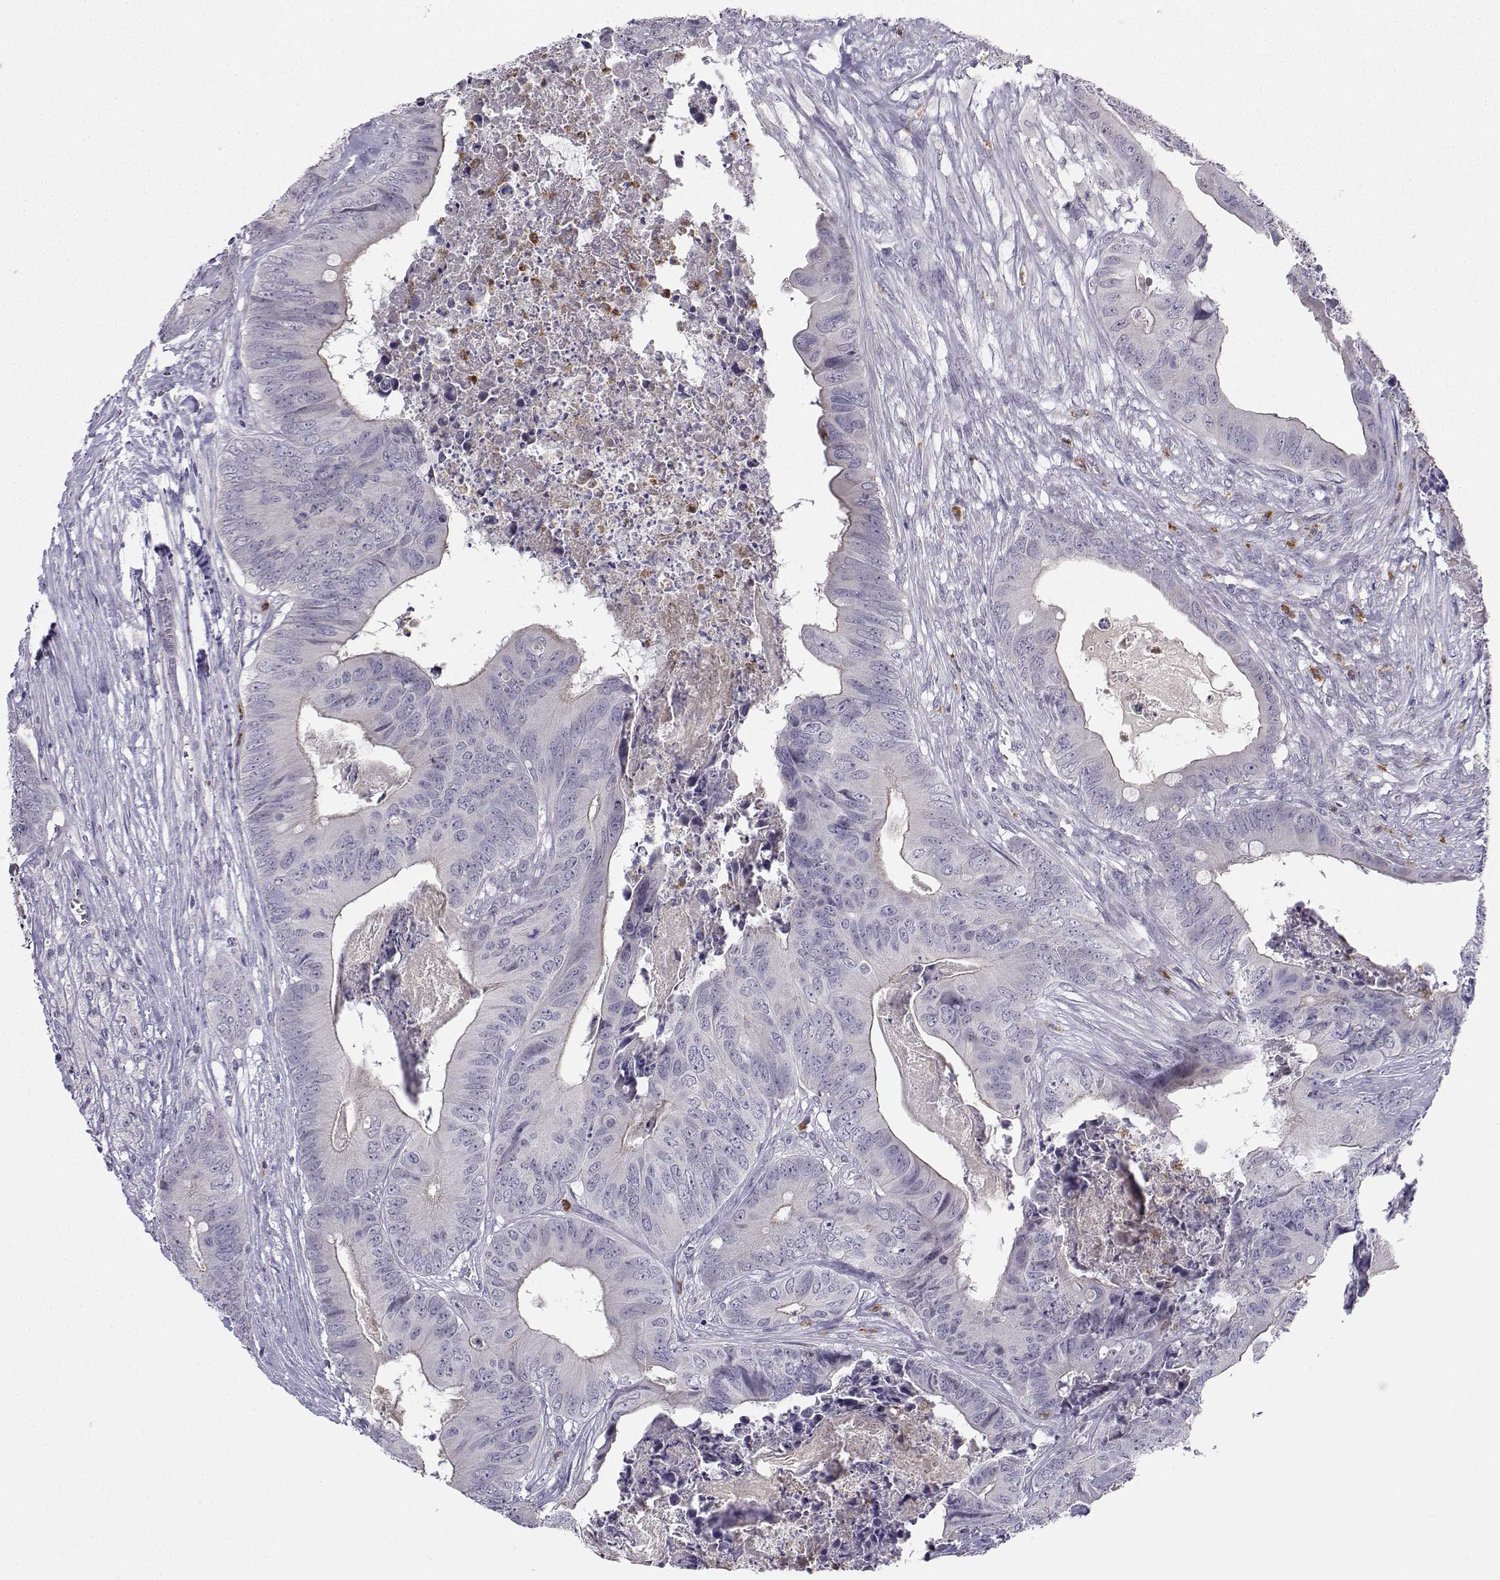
{"staining": {"intensity": "negative", "quantity": "none", "location": "none"}, "tissue": "colorectal cancer", "cell_type": "Tumor cells", "image_type": "cancer", "snomed": [{"axis": "morphology", "description": "Adenocarcinoma, NOS"}, {"axis": "topography", "description": "Colon"}], "caption": "This histopathology image is of colorectal adenocarcinoma stained with IHC to label a protein in brown with the nuclei are counter-stained blue. There is no positivity in tumor cells.", "gene": "CALY", "patient": {"sex": "male", "age": 84}}